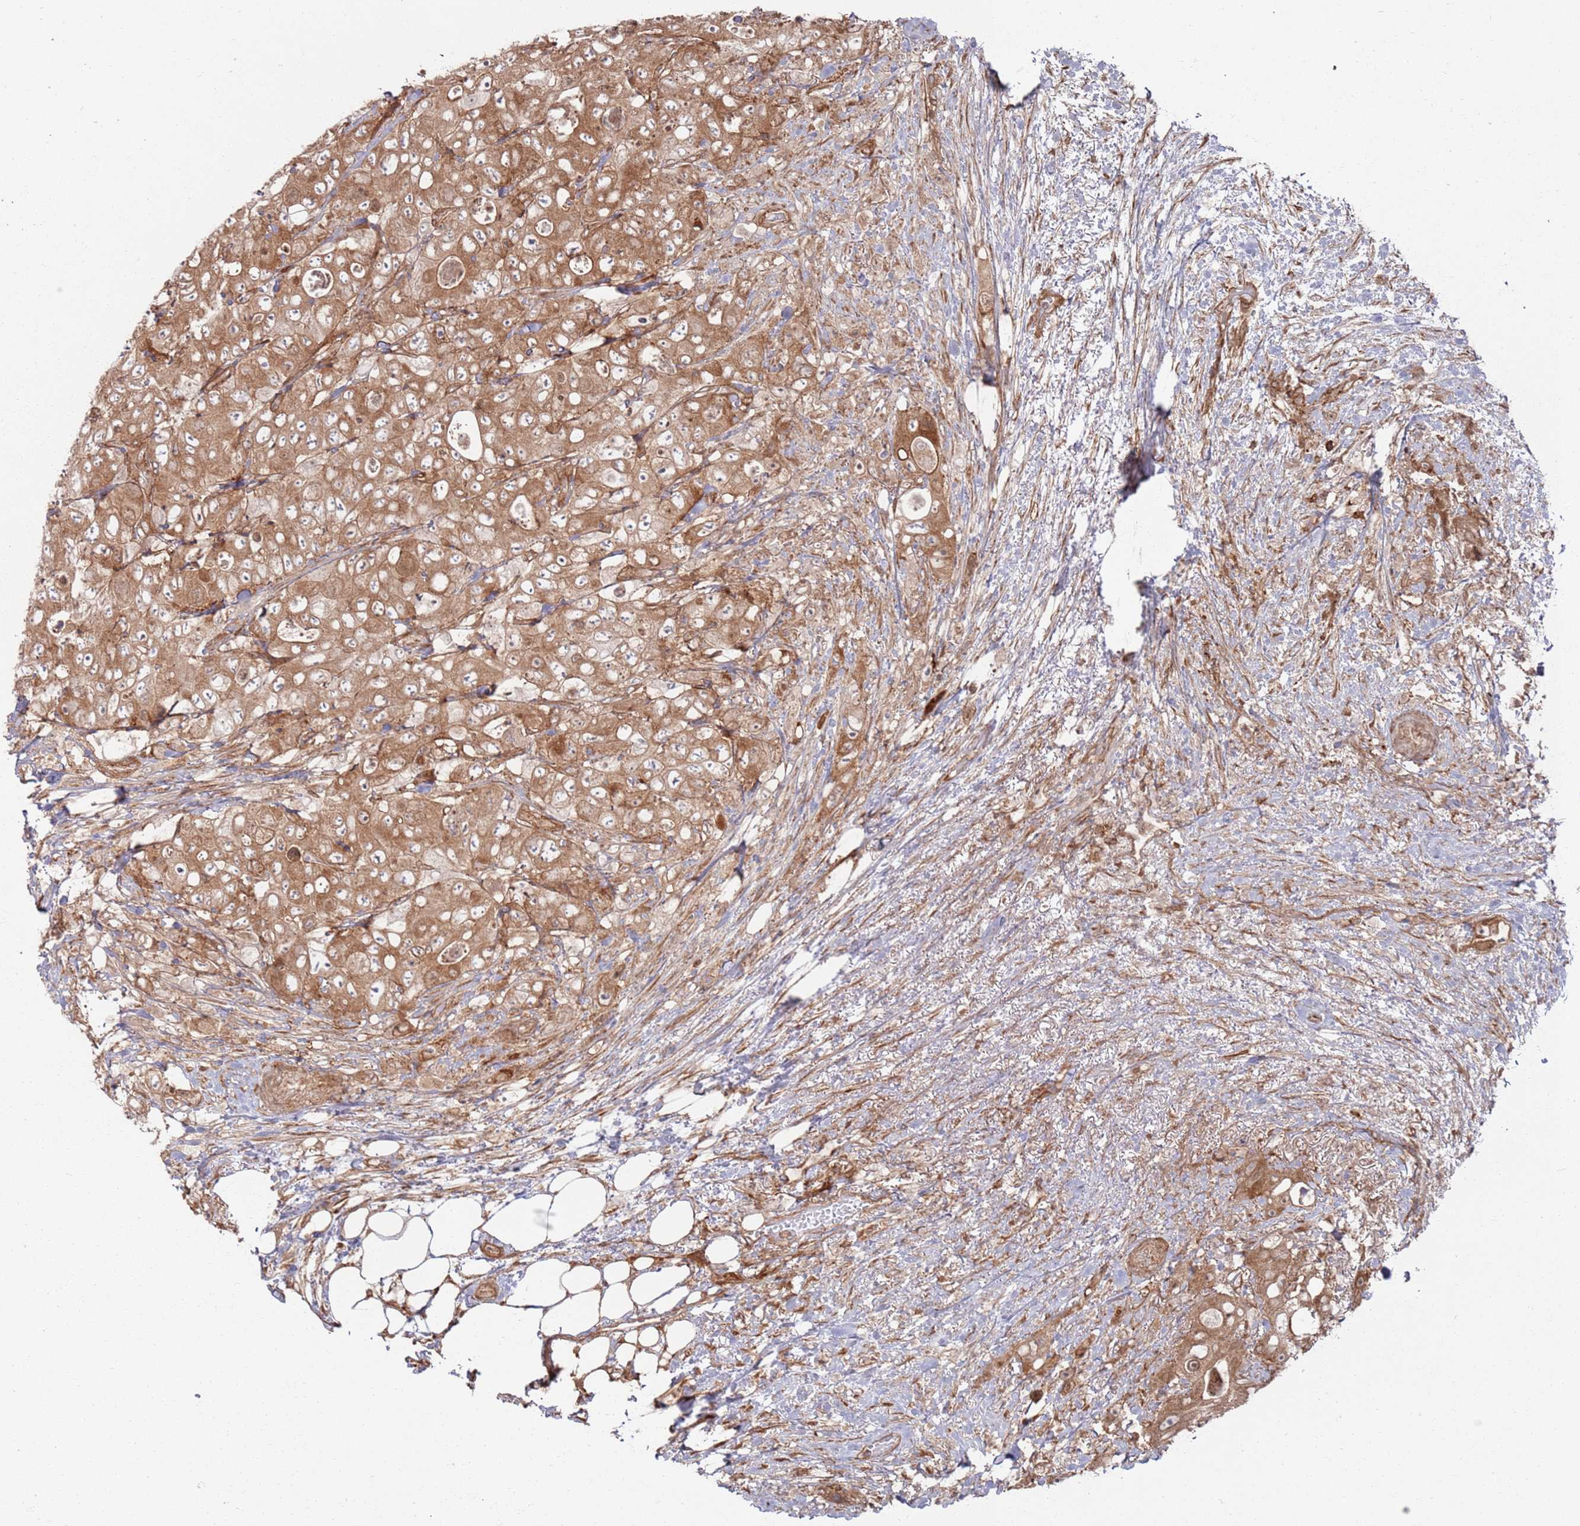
{"staining": {"intensity": "moderate", "quantity": ">75%", "location": "cytoplasmic/membranous"}, "tissue": "colorectal cancer", "cell_type": "Tumor cells", "image_type": "cancer", "snomed": [{"axis": "morphology", "description": "Adenocarcinoma, NOS"}, {"axis": "topography", "description": "Colon"}], "caption": "Adenocarcinoma (colorectal) stained for a protein (brown) exhibits moderate cytoplasmic/membranous positive staining in about >75% of tumor cells.", "gene": "PIH1D1", "patient": {"sex": "female", "age": 46}}